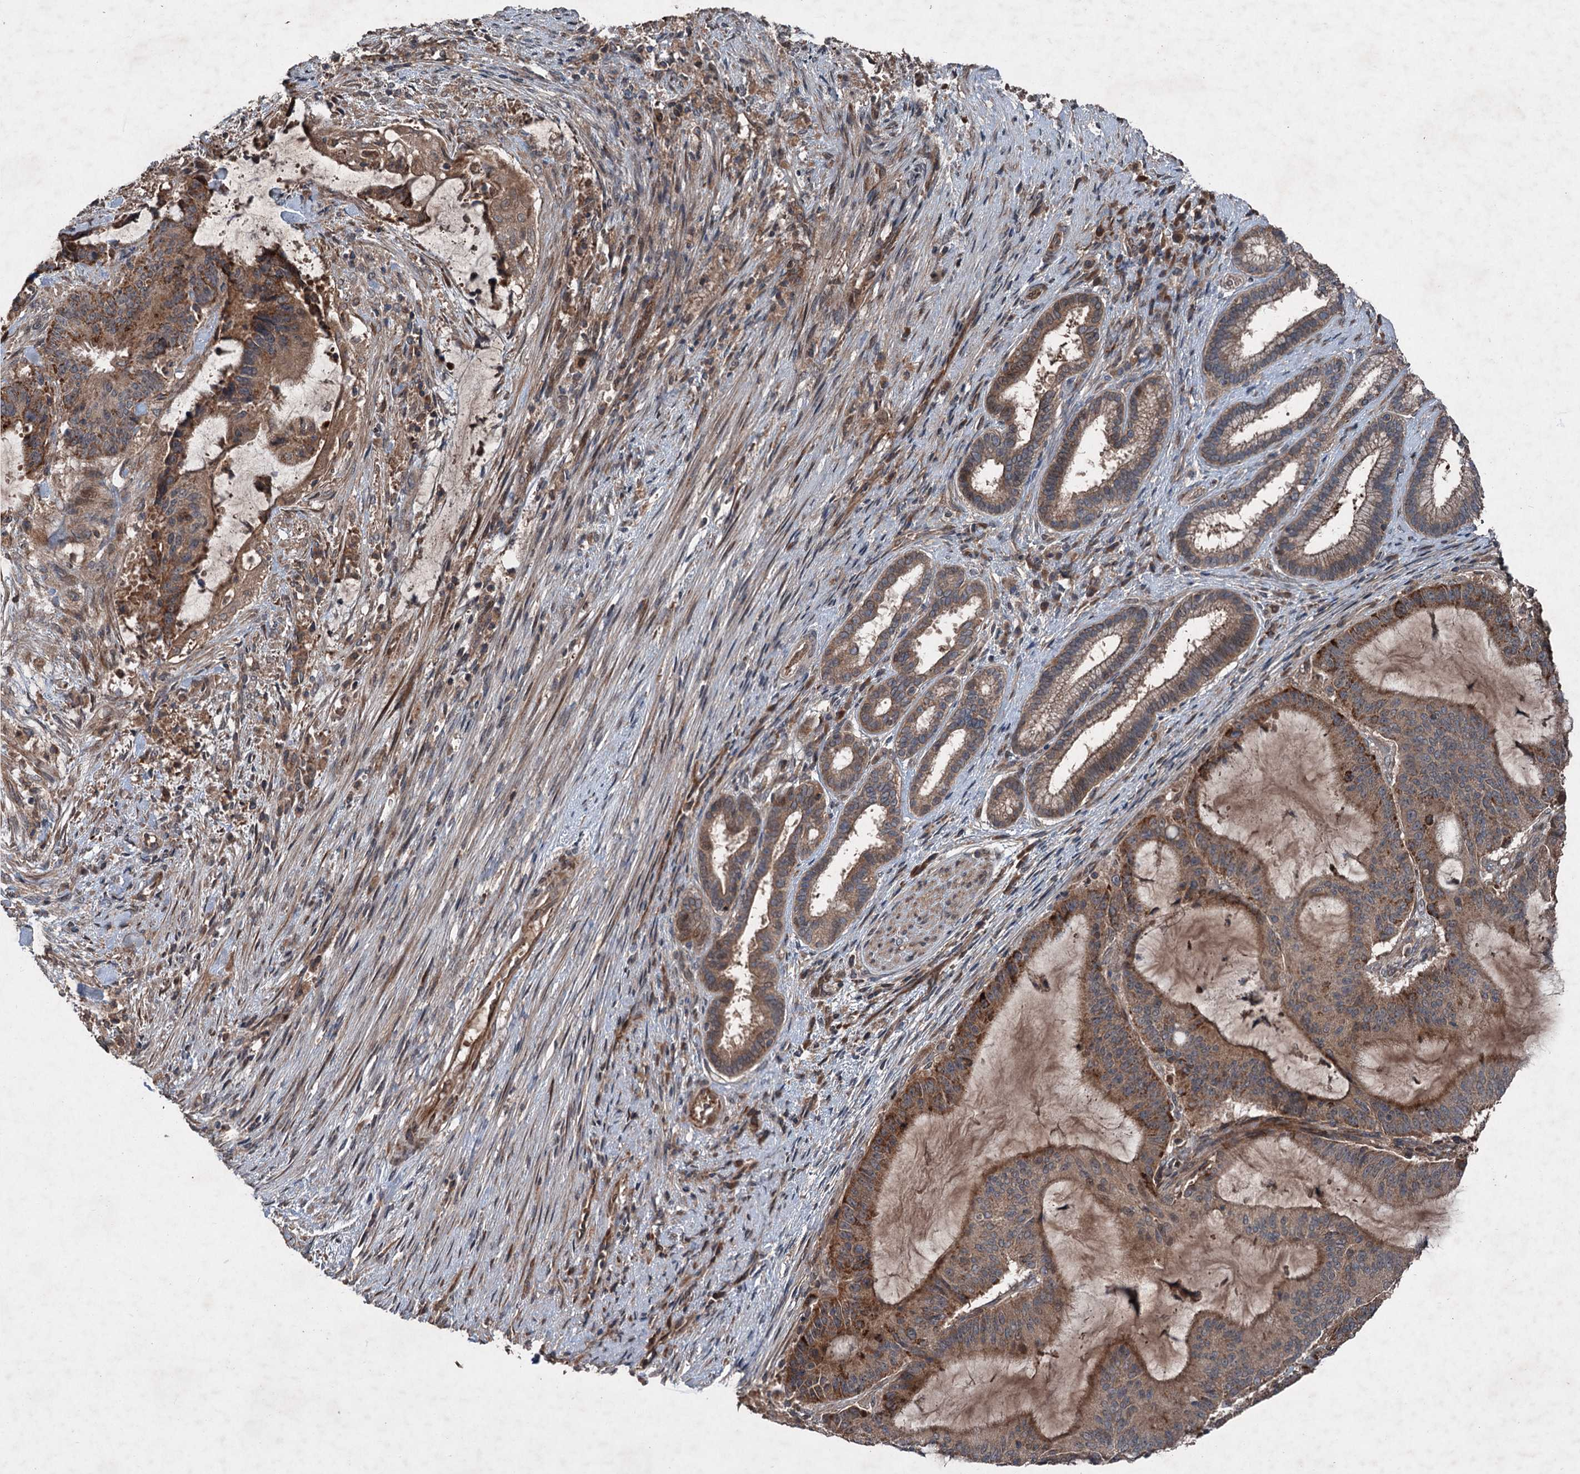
{"staining": {"intensity": "moderate", "quantity": ">75%", "location": "cytoplasmic/membranous"}, "tissue": "liver cancer", "cell_type": "Tumor cells", "image_type": "cancer", "snomed": [{"axis": "morphology", "description": "Normal tissue, NOS"}, {"axis": "morphology", "description": "Cholangiocarcinoma"}, {"axis": "topography", "description": "Liver"}, {"axis": "topography", "description": "Peripheral nerve tissue"}], "caption": "A photomicrograph of cholangiocarcinoma (liver) stained for a protein exhibits moderate cytoplasmic/membranous brown staining in tumor cells. (DAB IHC with brightfield microscopy, high magnification).", "gene": "ALAS1", "patient": {"sex": "female", "age": 73}}